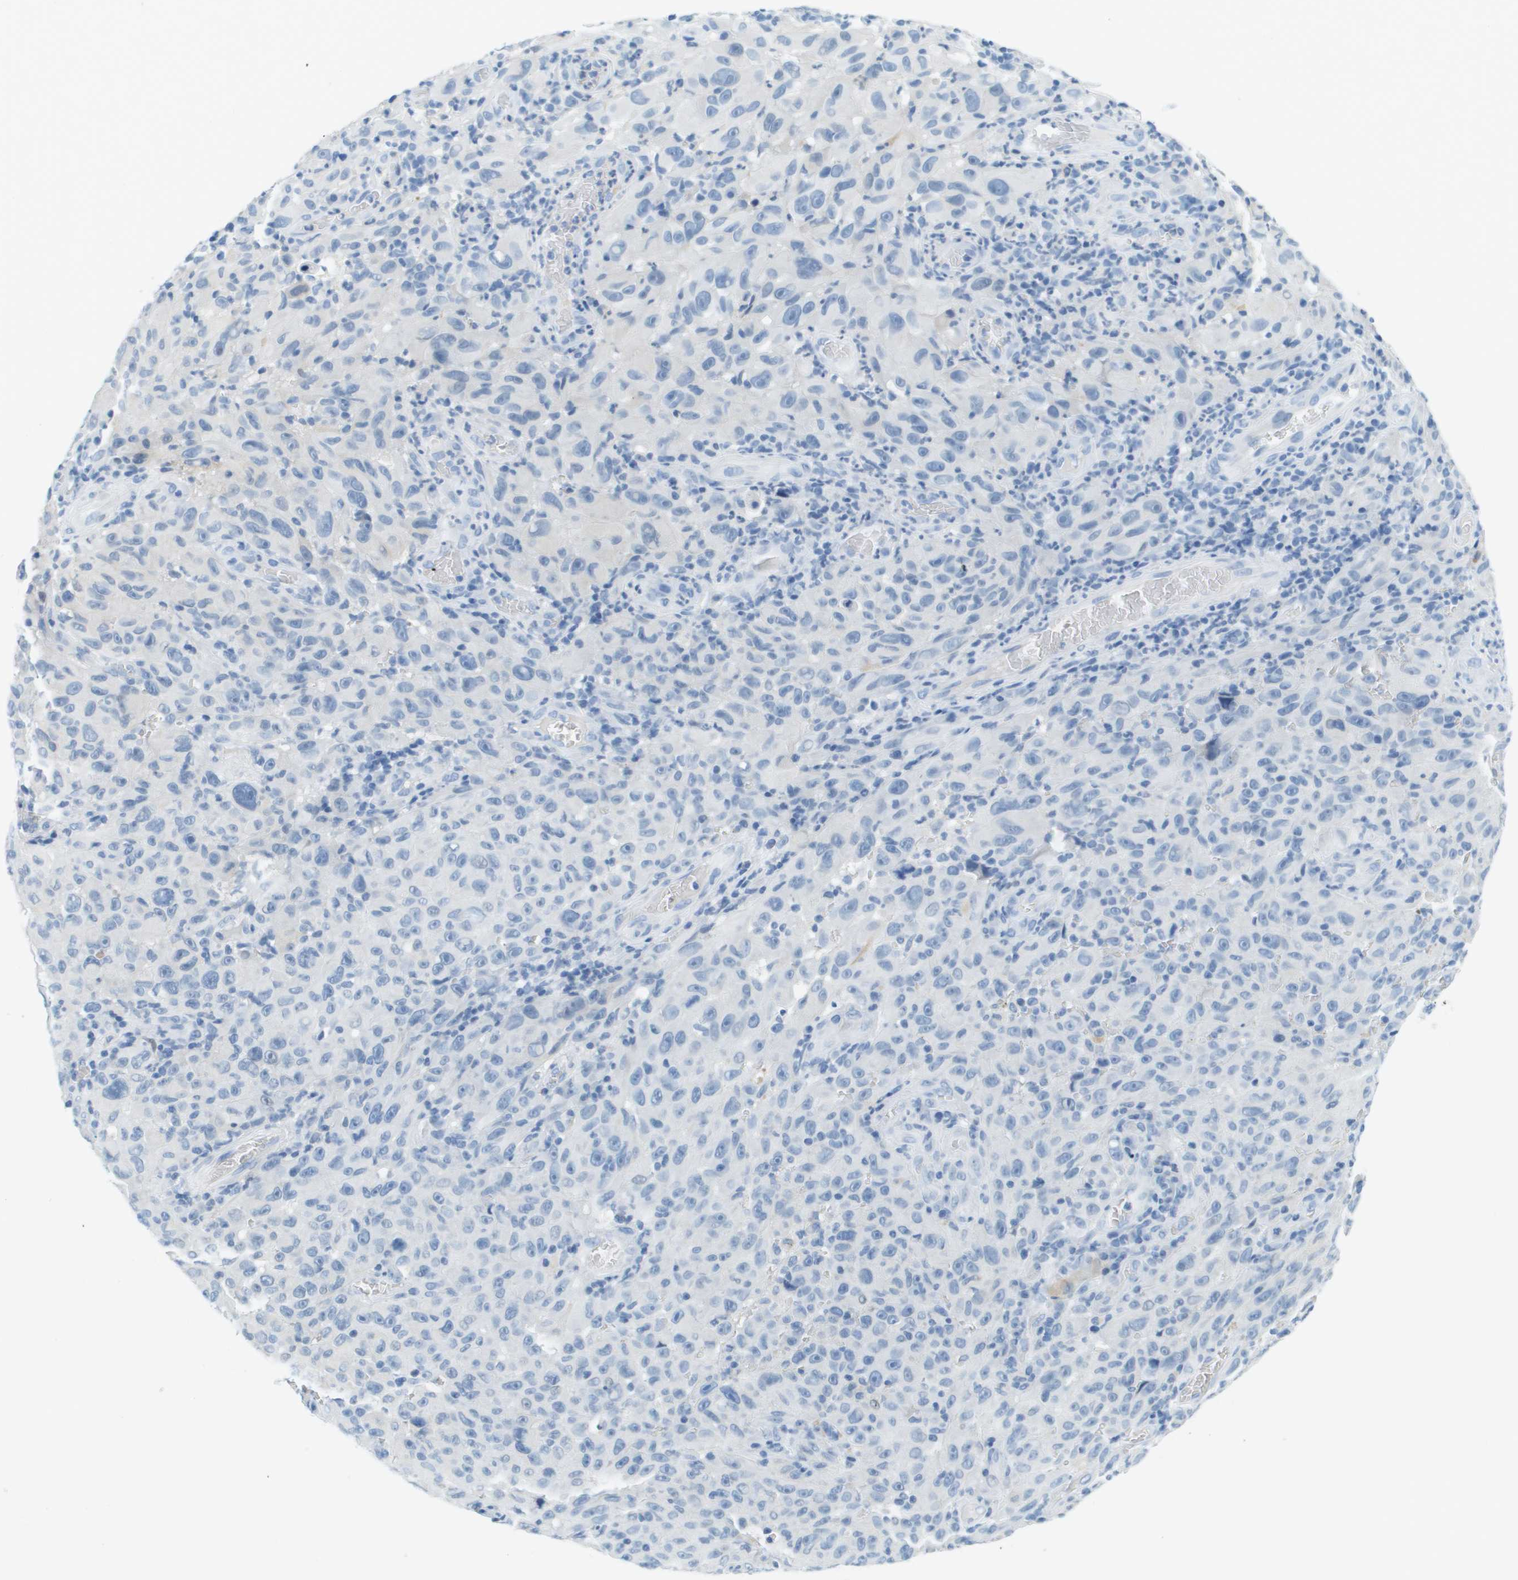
{"staining": {"intensity": "negative", "quantity": "none", "location": "none"}, "tissue": "melanoma", "cell_type": "Tumor cells", "image_type": "cancer", "snomed": [{"axis": "morphology", "description": "Malignant melanoma, NOS"}, {"axis": "topography", "description": "Skin"}], "caption": "DAB (3,3'-diaminobenzidine) immunohistochemical staining of human malignant melanoma exhibits no significant staining in tumor cells.", "gene": "CDHR2", "patient": {"sex": "female", "age": 82}}